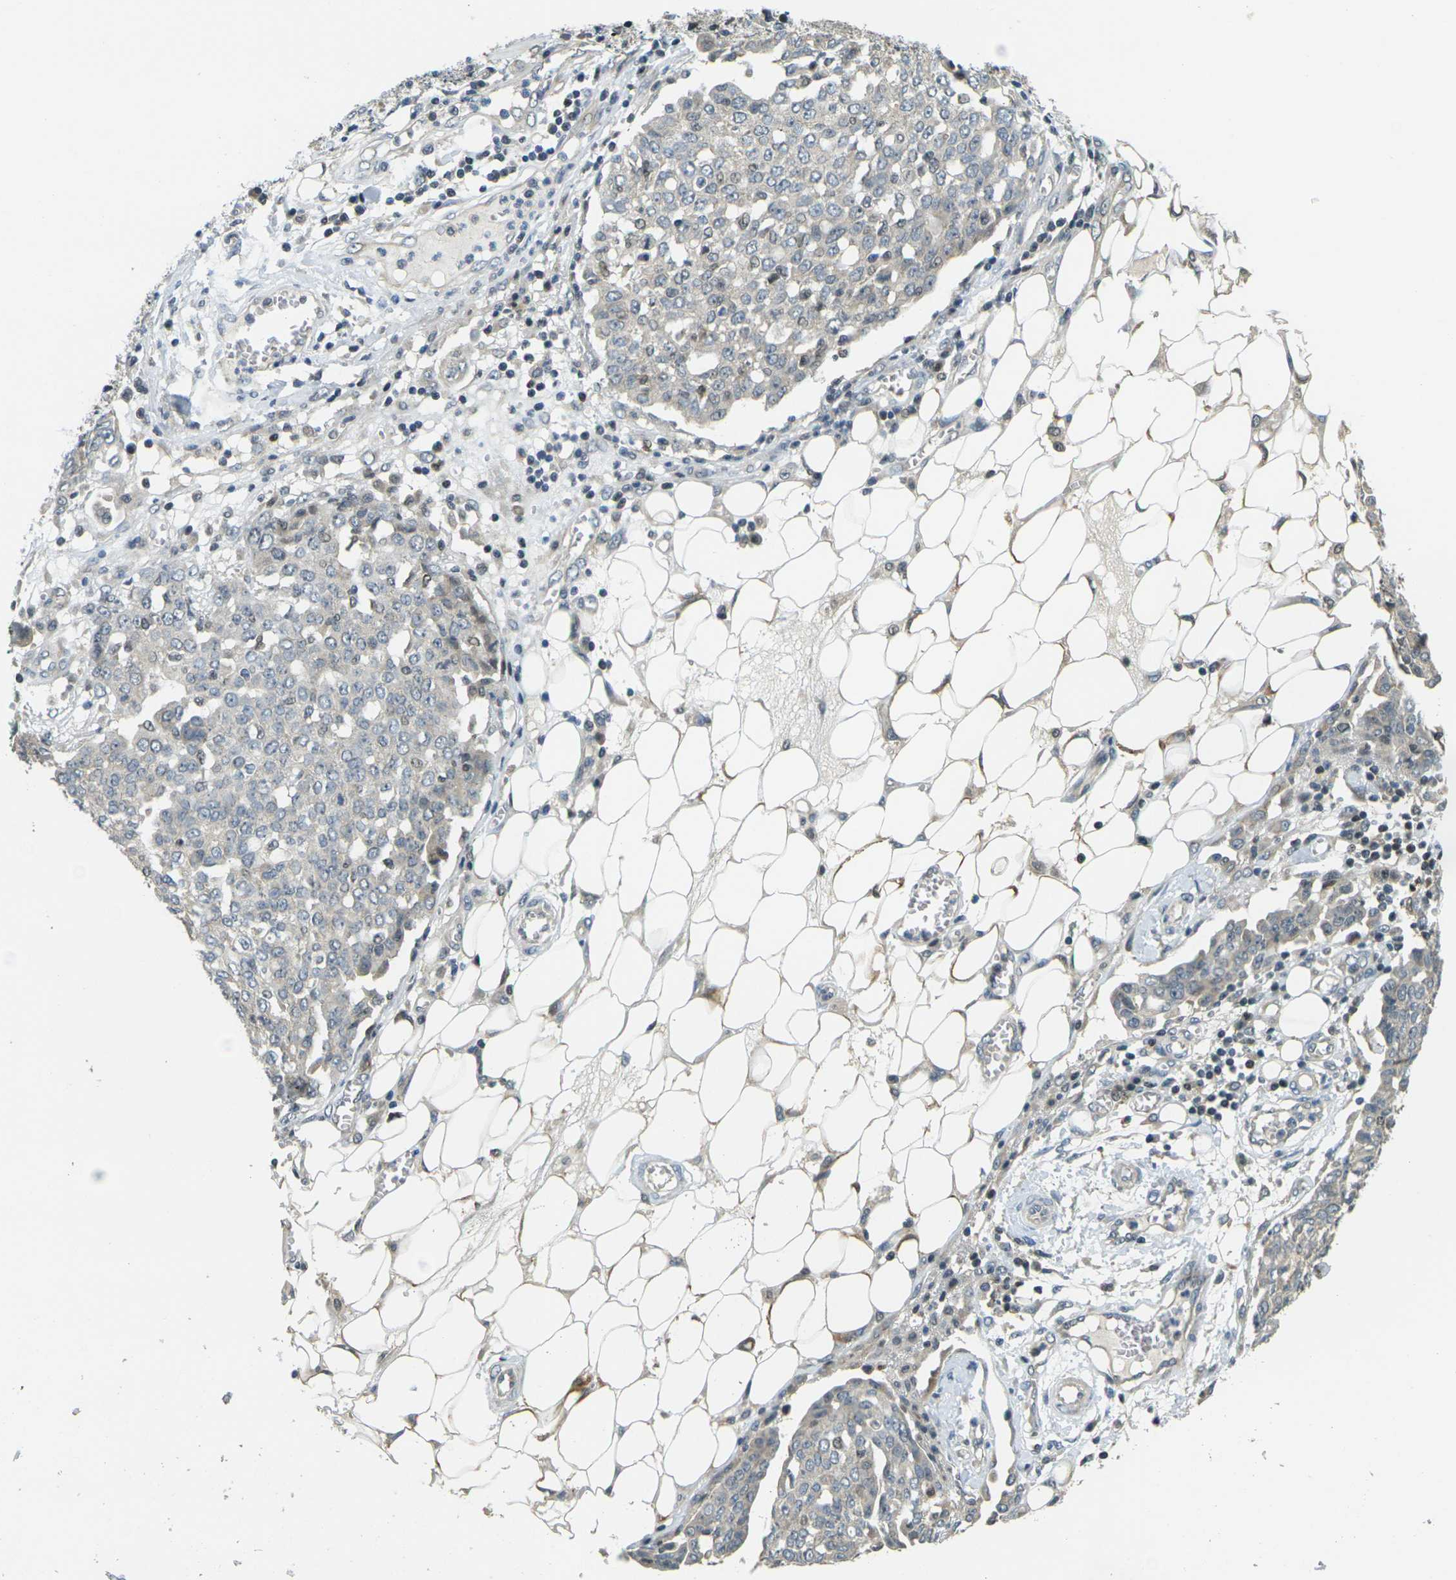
{"staining": {"intensity": "weak", "quantity": "25%-75%", "location": "cytoplasmic/membranous"}, "tissue": "ovarian cancer", "cell_type": "Tumor cells", "image_type": "cancer", "snomed": [{"axis": "morphology", "description": "Cystadenocarcinoma, serous, NOS"}, {"axis": "topography", "description": "Soft tissue"}, {"axis": "topography", "description": "Ovary"}], "caption": "A high-resolution micrograph shows immunohistochemistry staining of serous cystadenocarcinoma (ovarian), which shows weak cytoplasmic/membranous staining in approximately 25%-75% of tumor cells.", "gene": "KLHL8", "patient": {"sex": "female", "age": 57}}